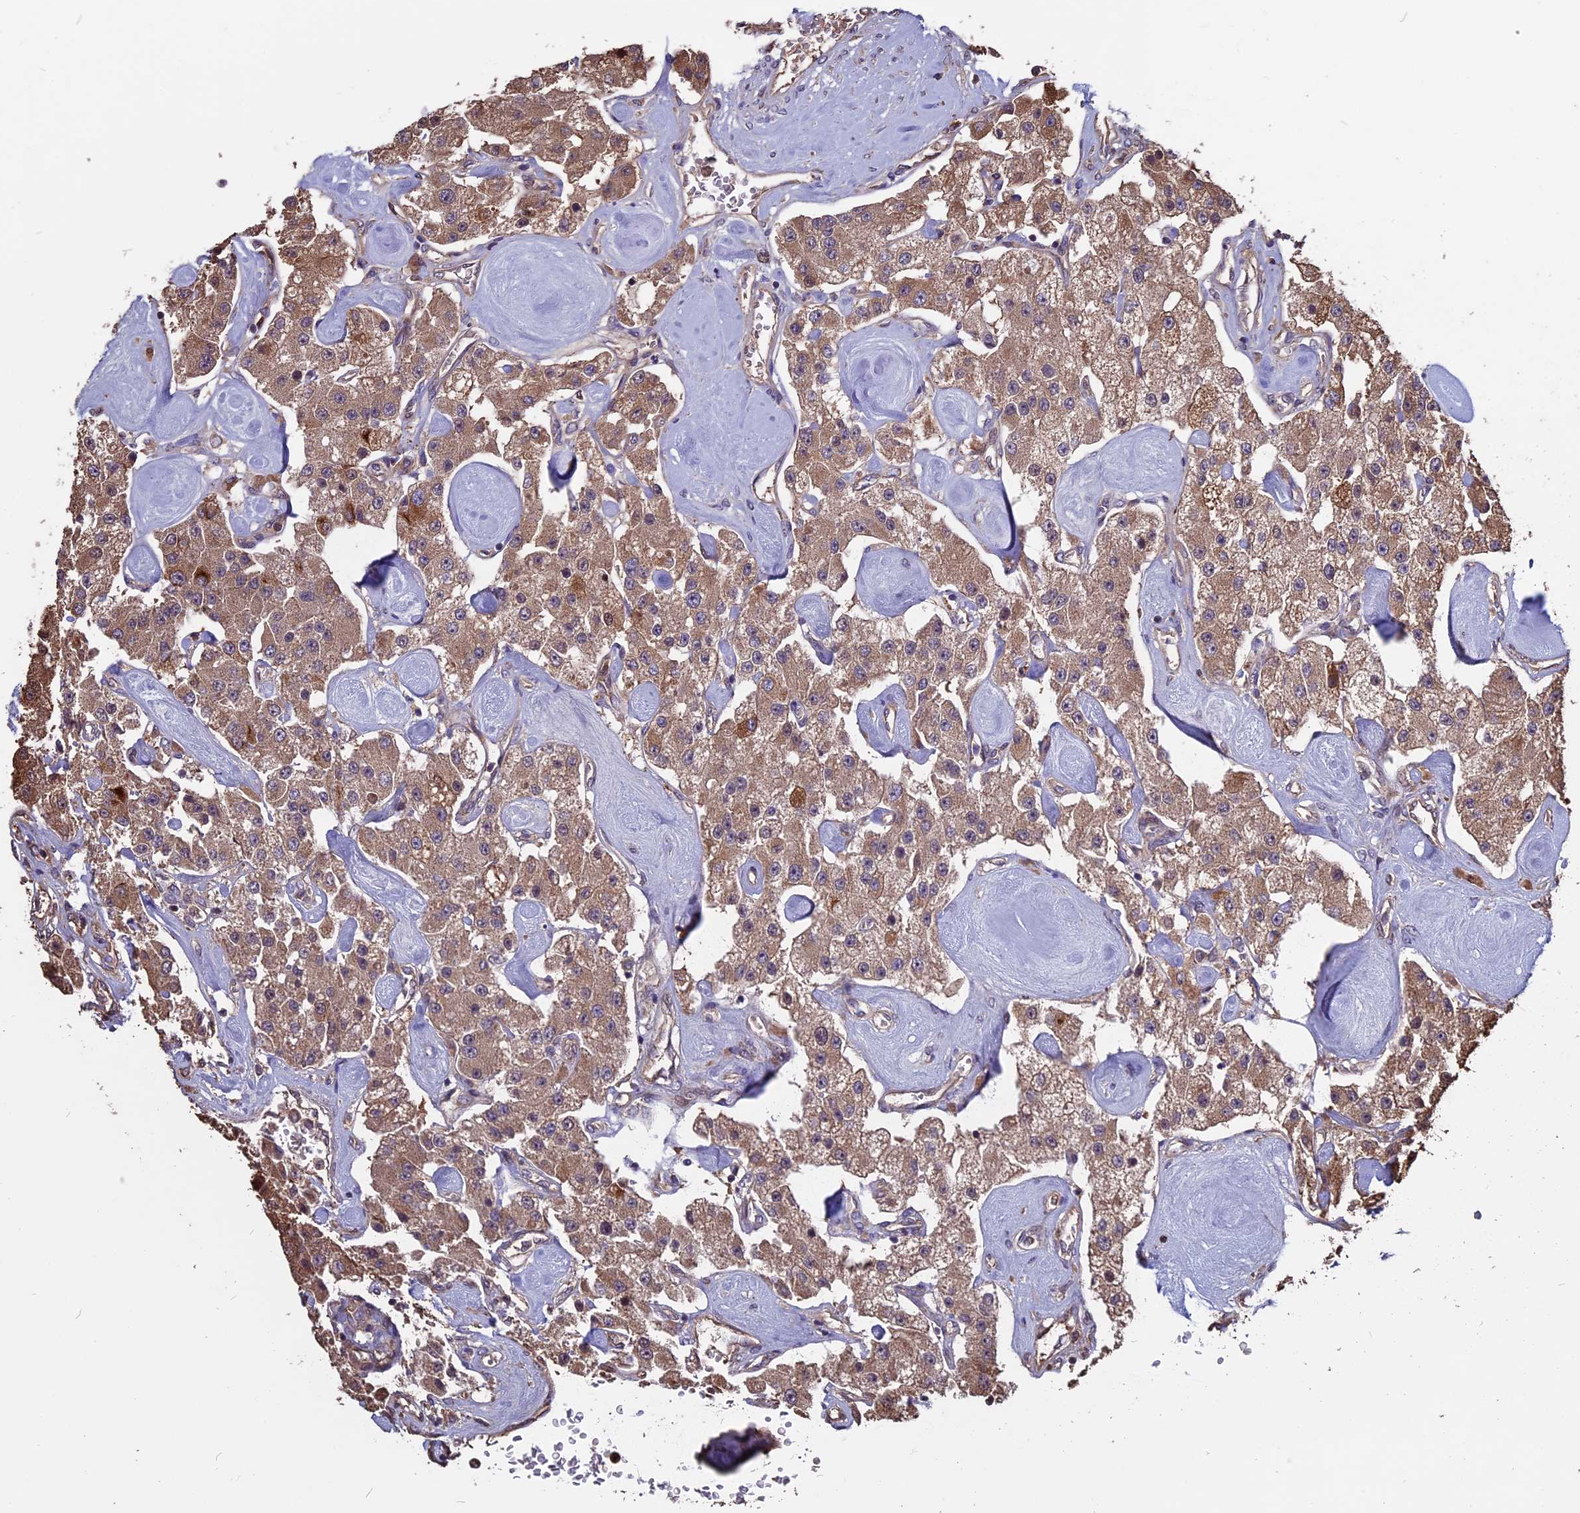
{"staining": {"intensity": "moderate", "quantity": ">75%", "location": "cytoplasmic/membranous"}, "tissue": "carcinoid", "cell_type": "Tumor cells", "image_type": "cancer", "snomed": [{"axis": "morphology", "description": "Carcinoid, malignant, NOS"}, {"axis": "topography", "description": "Pancreas"}], "caption": "IHC of human malignant carcinoid reveals medium levels of moderate cytoplasmic/membranous positivity in approximately >75% of tumor cells. (IHC, brightfield microscopy, high magnification).", "gene": "VWA3A", "patient": {"sex": "male", "age": 41}}